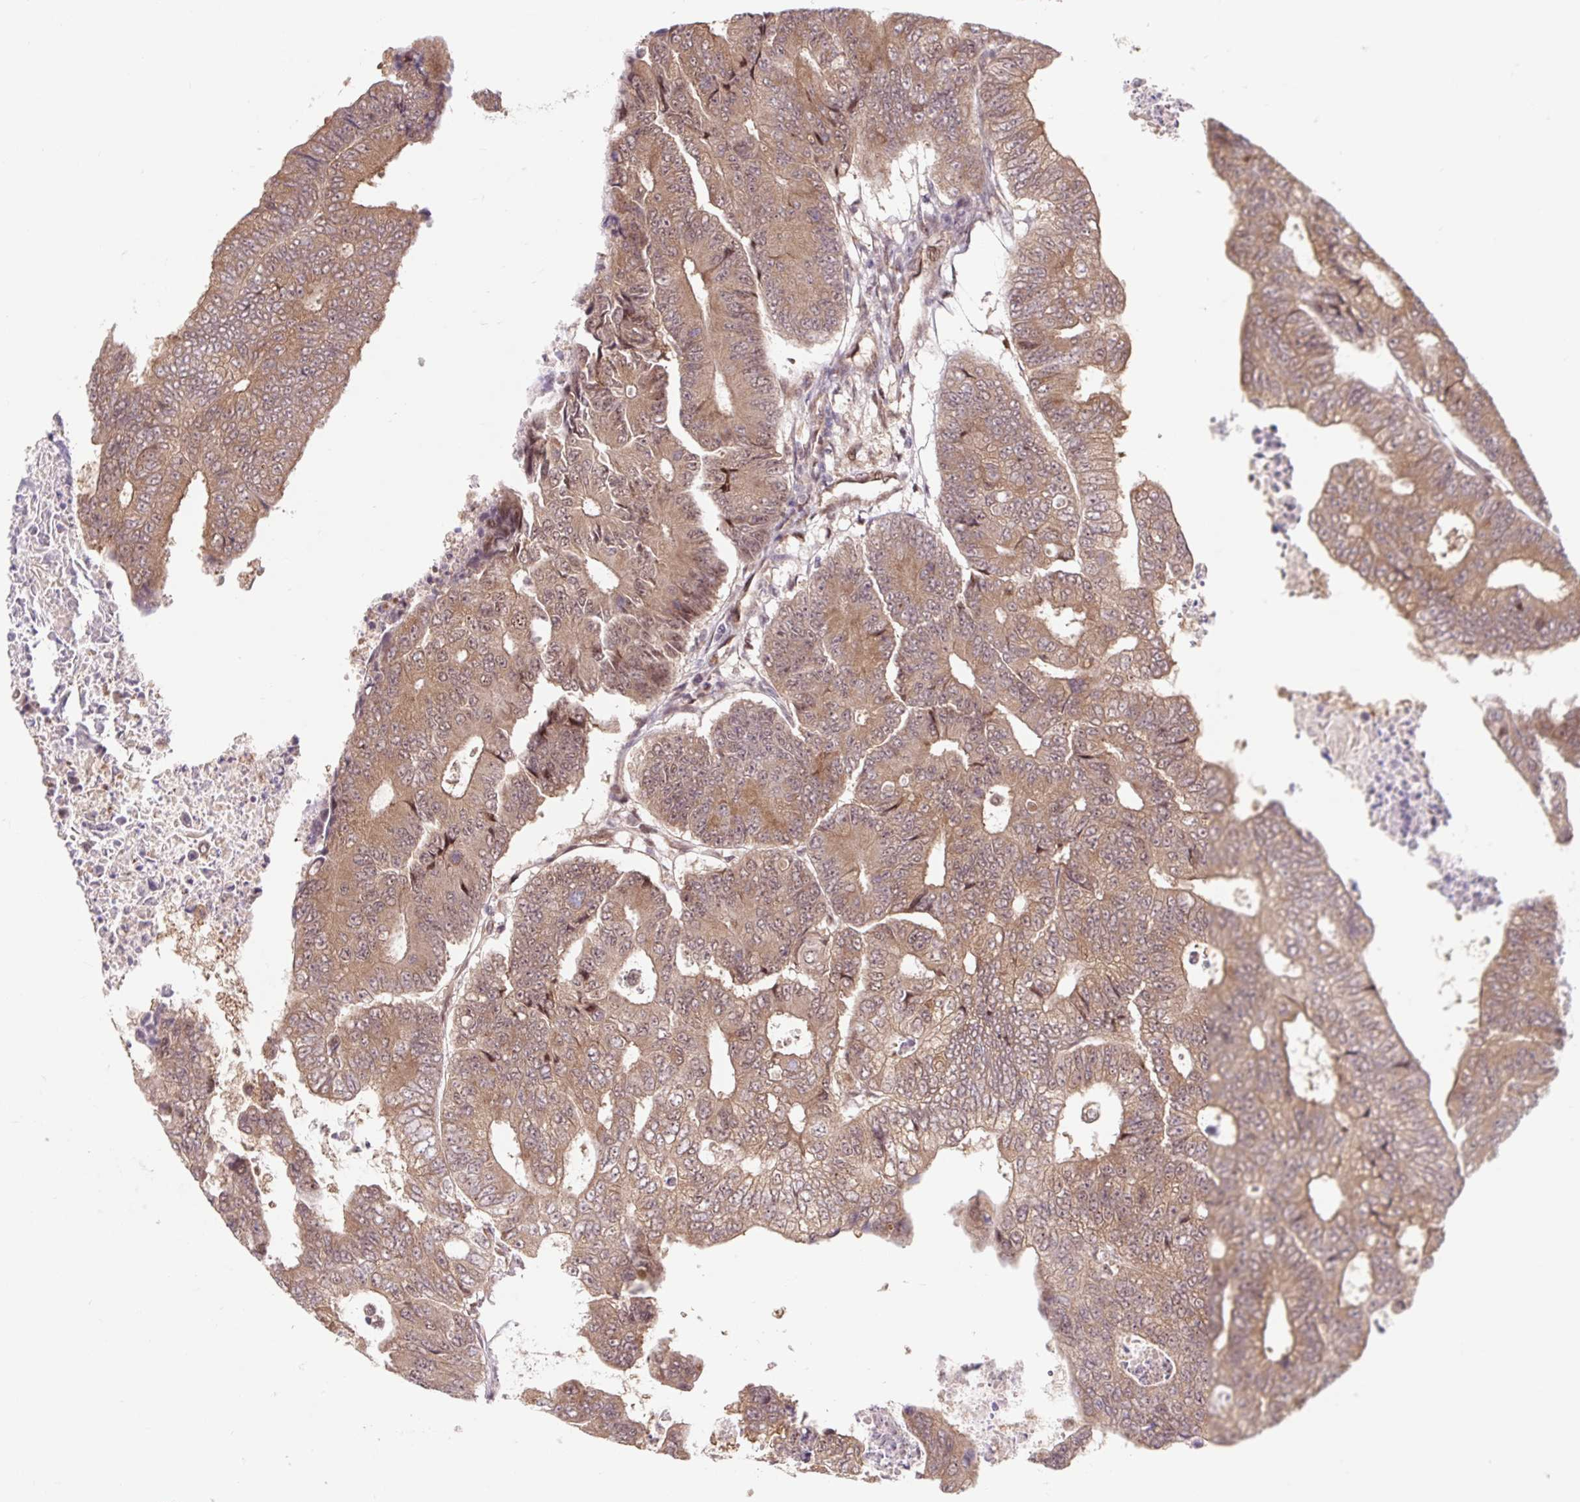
{"staining": {"intensity": "moderate", "quantity": ">75%", "location": "cytoplasmic/membranous,nuclear"}, "tissue": "colorectal cancer", "cell_type": "Tumor cells", "image_type": "cancer", "snomed": [{"axis": "morphology", "description": "Adenocarcinoma, NOS"}, {"axis": "topography", "description": "Colon"}], "caption": "The immunohistochemical stain shows moderate cytoplasmic/membranous and nuclear staining in tumor cells of adenocarcinoma (colorectal) tissue.", "gene": "HFE", "patient": {"sex": "female", "age": 48}}